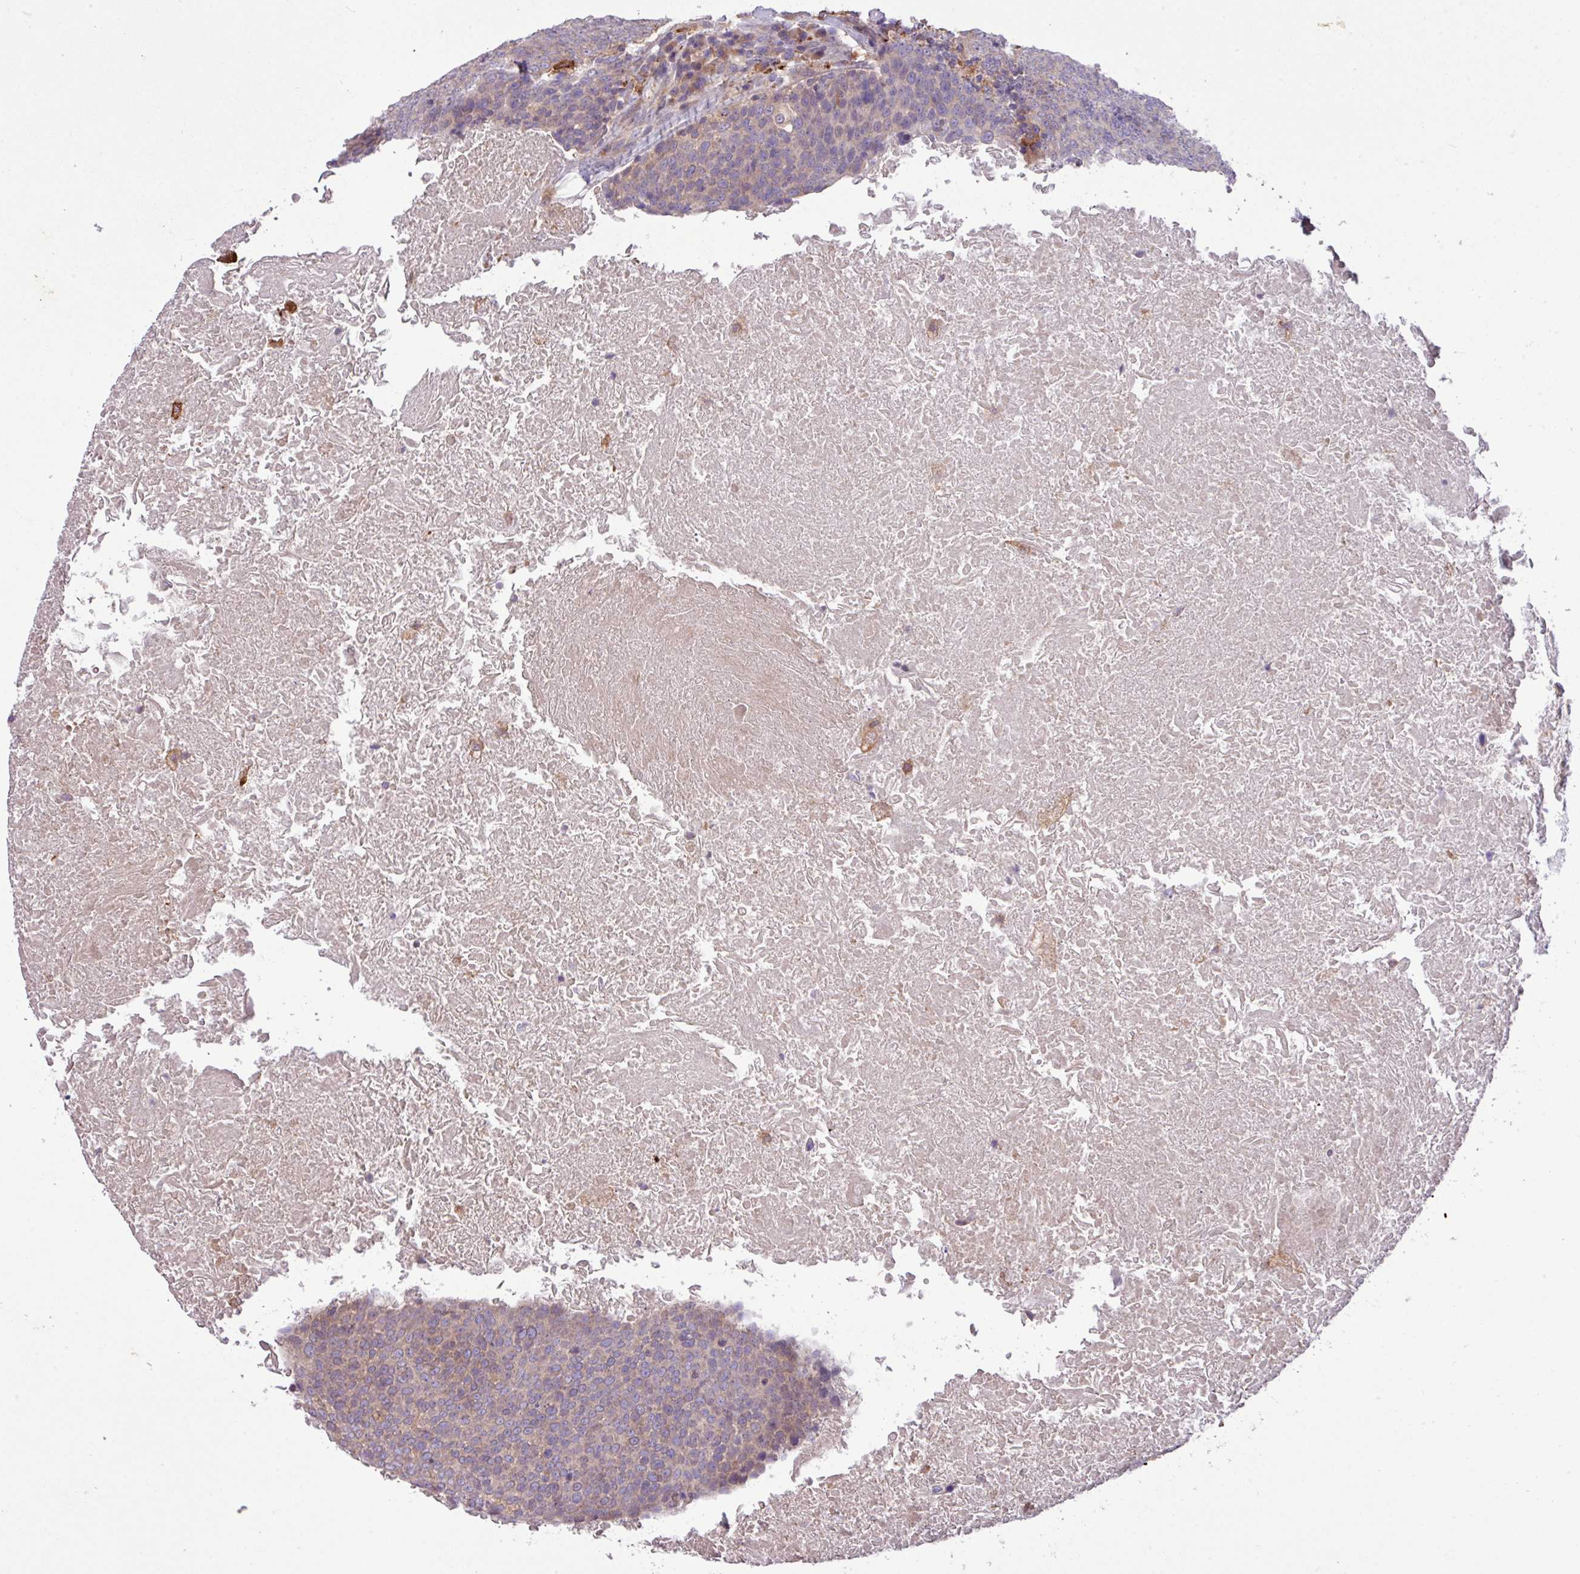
{"staining": {"intensity": "weak", "quantity": "25%-75%", "location": "cytoplasmic/membranous"}, "tissue": "head and neck cancer", "cell_type": "Tumor cells", "image_type": "cancer", "snomed": [{"axis": "morphology", "description": "Squamous cell carcinoma, NOS"}, {"axis": "morphology", "description": "Squamous cell carcinoma, metastatic, NOS"}, {"axis": "topography", "description": "Lymph node"}, {"axis": "topography", "description": "Head-Neck"}], "caption": "IHC staining of metastatic squamous cell carcinoma (head and neck), which demonstrates low levels of weak cytoplasmic/membranous staining in approximately 25%-75% of tumor cells indicating weak cytoplasmic/membranous protein staining. The staining was performed using DAB (brown) for protein detection and nuclei were counterstained in hematoxylin (blue).", "gene": "ARHGEF25", "patient": {"sex": "male", "age": 62}}